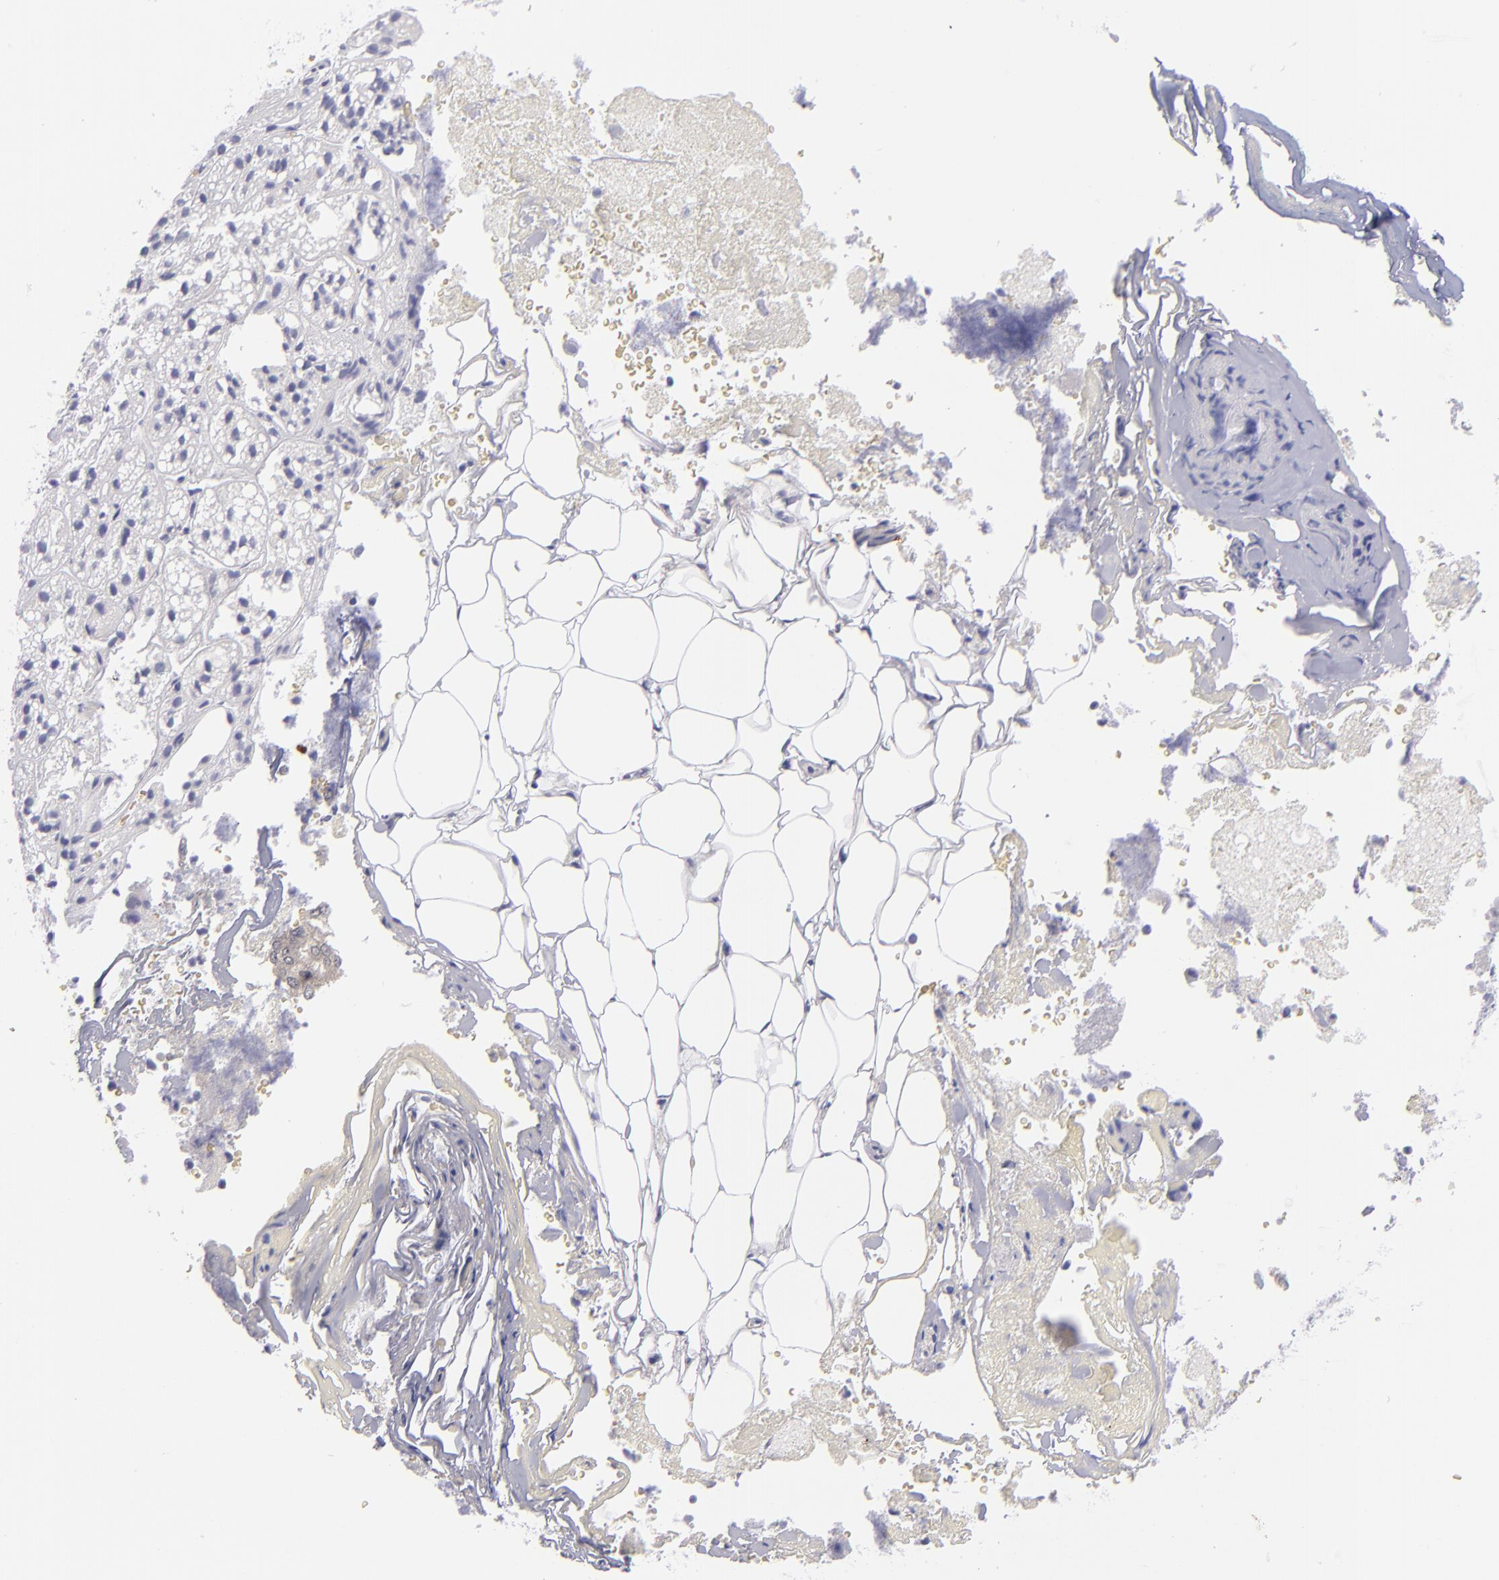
{"staining": {"intensity": "negative", "quantity": "none", "location": "none"}, "tissue": "adrenal gland", "cell_type": "Glandular cells", "image_type": "normal", "snomed": [{"axis": "morphology", "description": "Normal tissue, NOS"}, {"axis": "topography", "description": "Adrenal gland"}], "caption": "The image demonstrates no significant expression in glandular cells of adrenal gland. (DAB IHC with hematoxylin counter stain).", "gene": "PIP", "patient": {"sex": "female", "age": 71}}